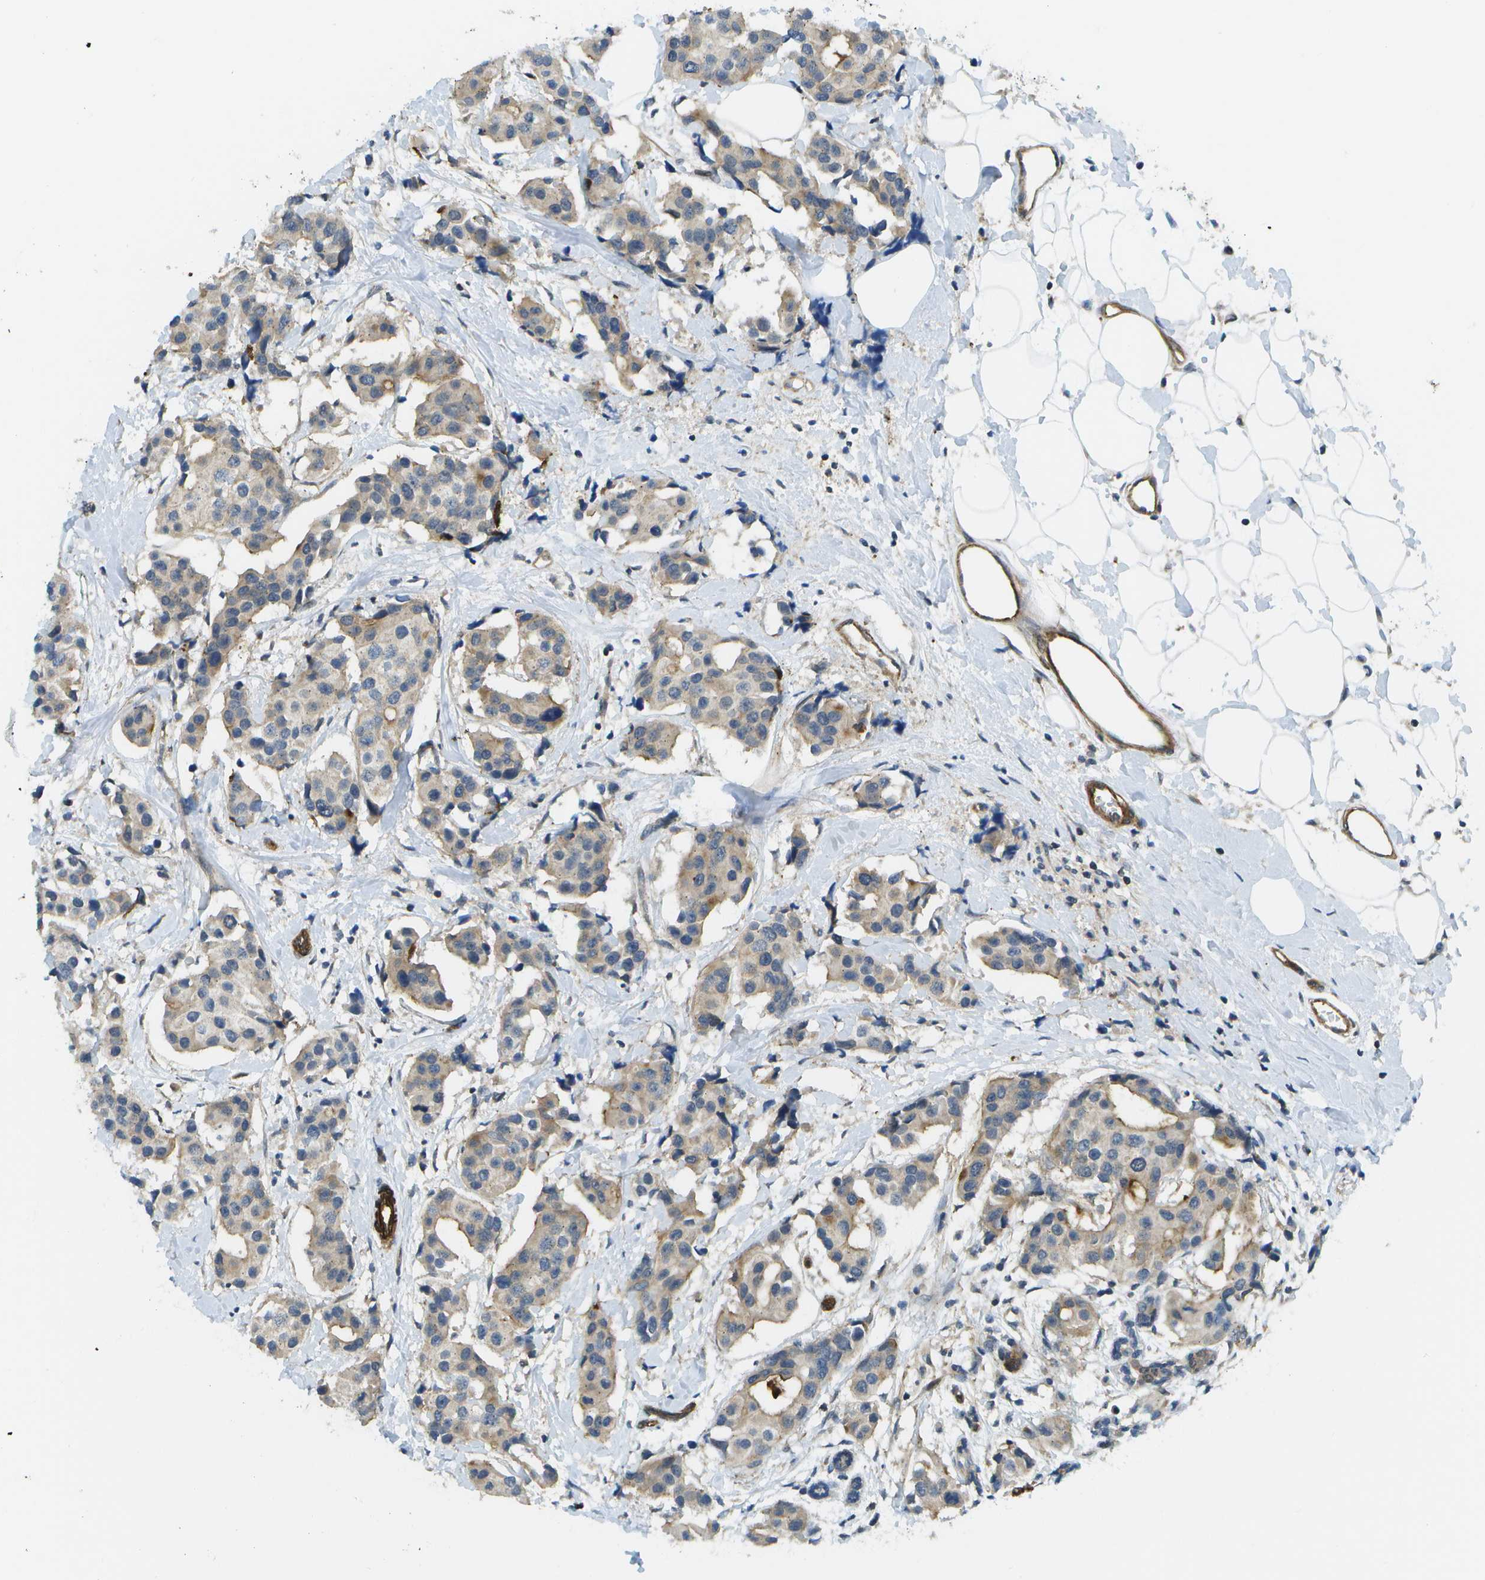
{"staining": {"intensity": "weak", "quantity": ">75%", "location": "cytoplasmic/membranous"}, "tissue": "breast cancer", "cell_type": "Tumor cells", "image_type": "cancer", "snomed": [{"axis": "morphology", "description": "Normal tissue, NOS"}, {"axis": "morphology", "description": "Duct carcinoma"}, {"axis": "topography", "description": "Breast"}], "caption": "Breast cancer (invasive ductal carcinoma) stained with DAB immunohistochemistry (IHC) demonstrates low levels of weak cytoplasmic/membranous staining in about >75% of tumor cells. (IHC, brightfield microscopy, high magnification).", "gene": "KIAA0040", "patient": {"sex": "female", "age": 39}}